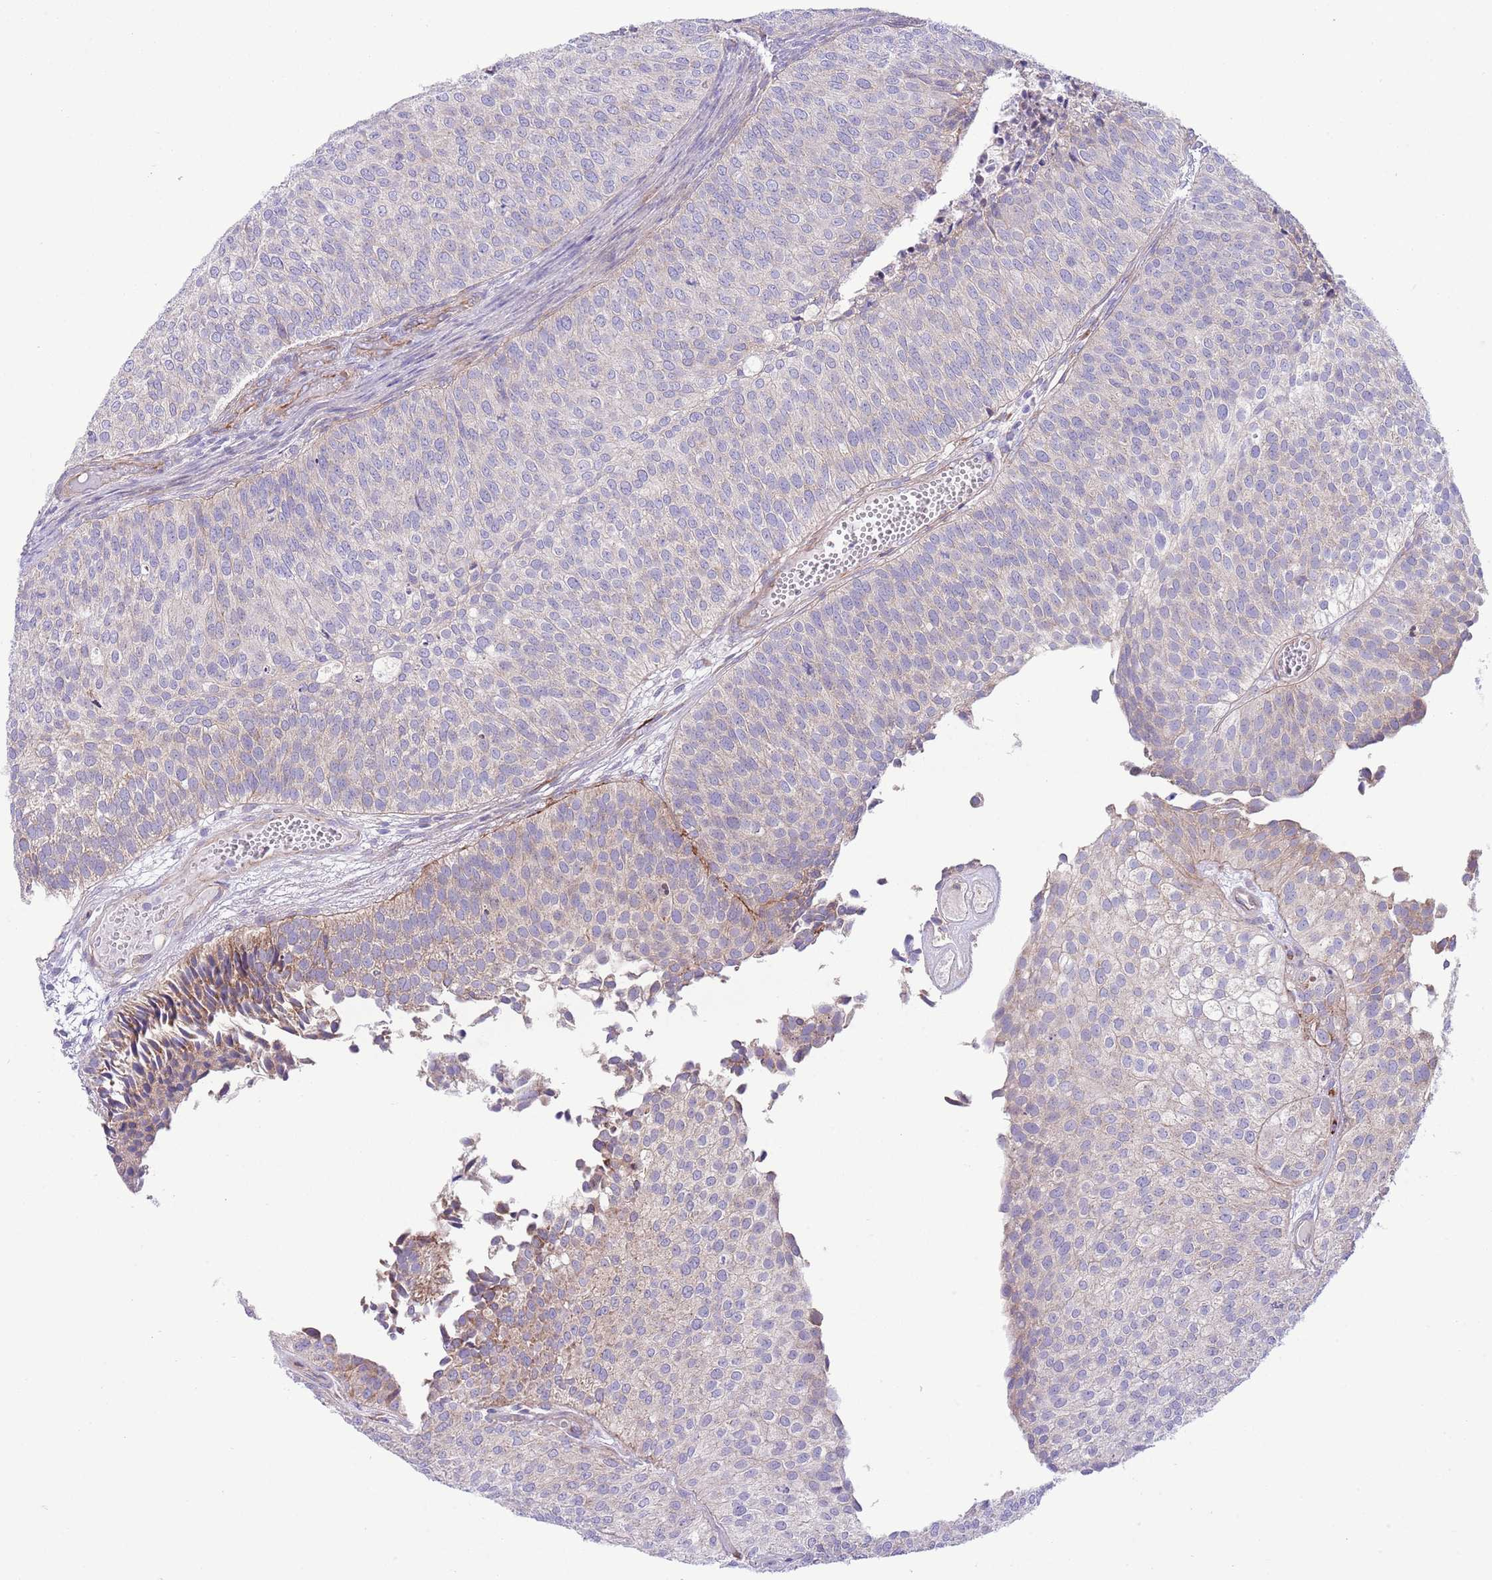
{"staining": {"intensity": "weak", "quantity": "<25%", "location": "cytoplasmic/membranous"}, "tissue": "urothelial cancer", "cell_type": "Tumor cells", "image_type": "cancer", "snomed": [{"axis": "morphology", "description": "Urothelial carcinoma, Low grade"}, {"axis": "topography", "description": "Urinary bladder"}], "caption": "DAB (3,3'-diaminobenzidine) immunohistochemical staining of urothelial carcinoma (low-grade) demonstrates no significant positivity in tumor cells. (DAB (3,3'-diaminobenzidine) IHC, high magnification).", "gene": "TOMM5", "patient": {"sex": "male", "age": 84}}